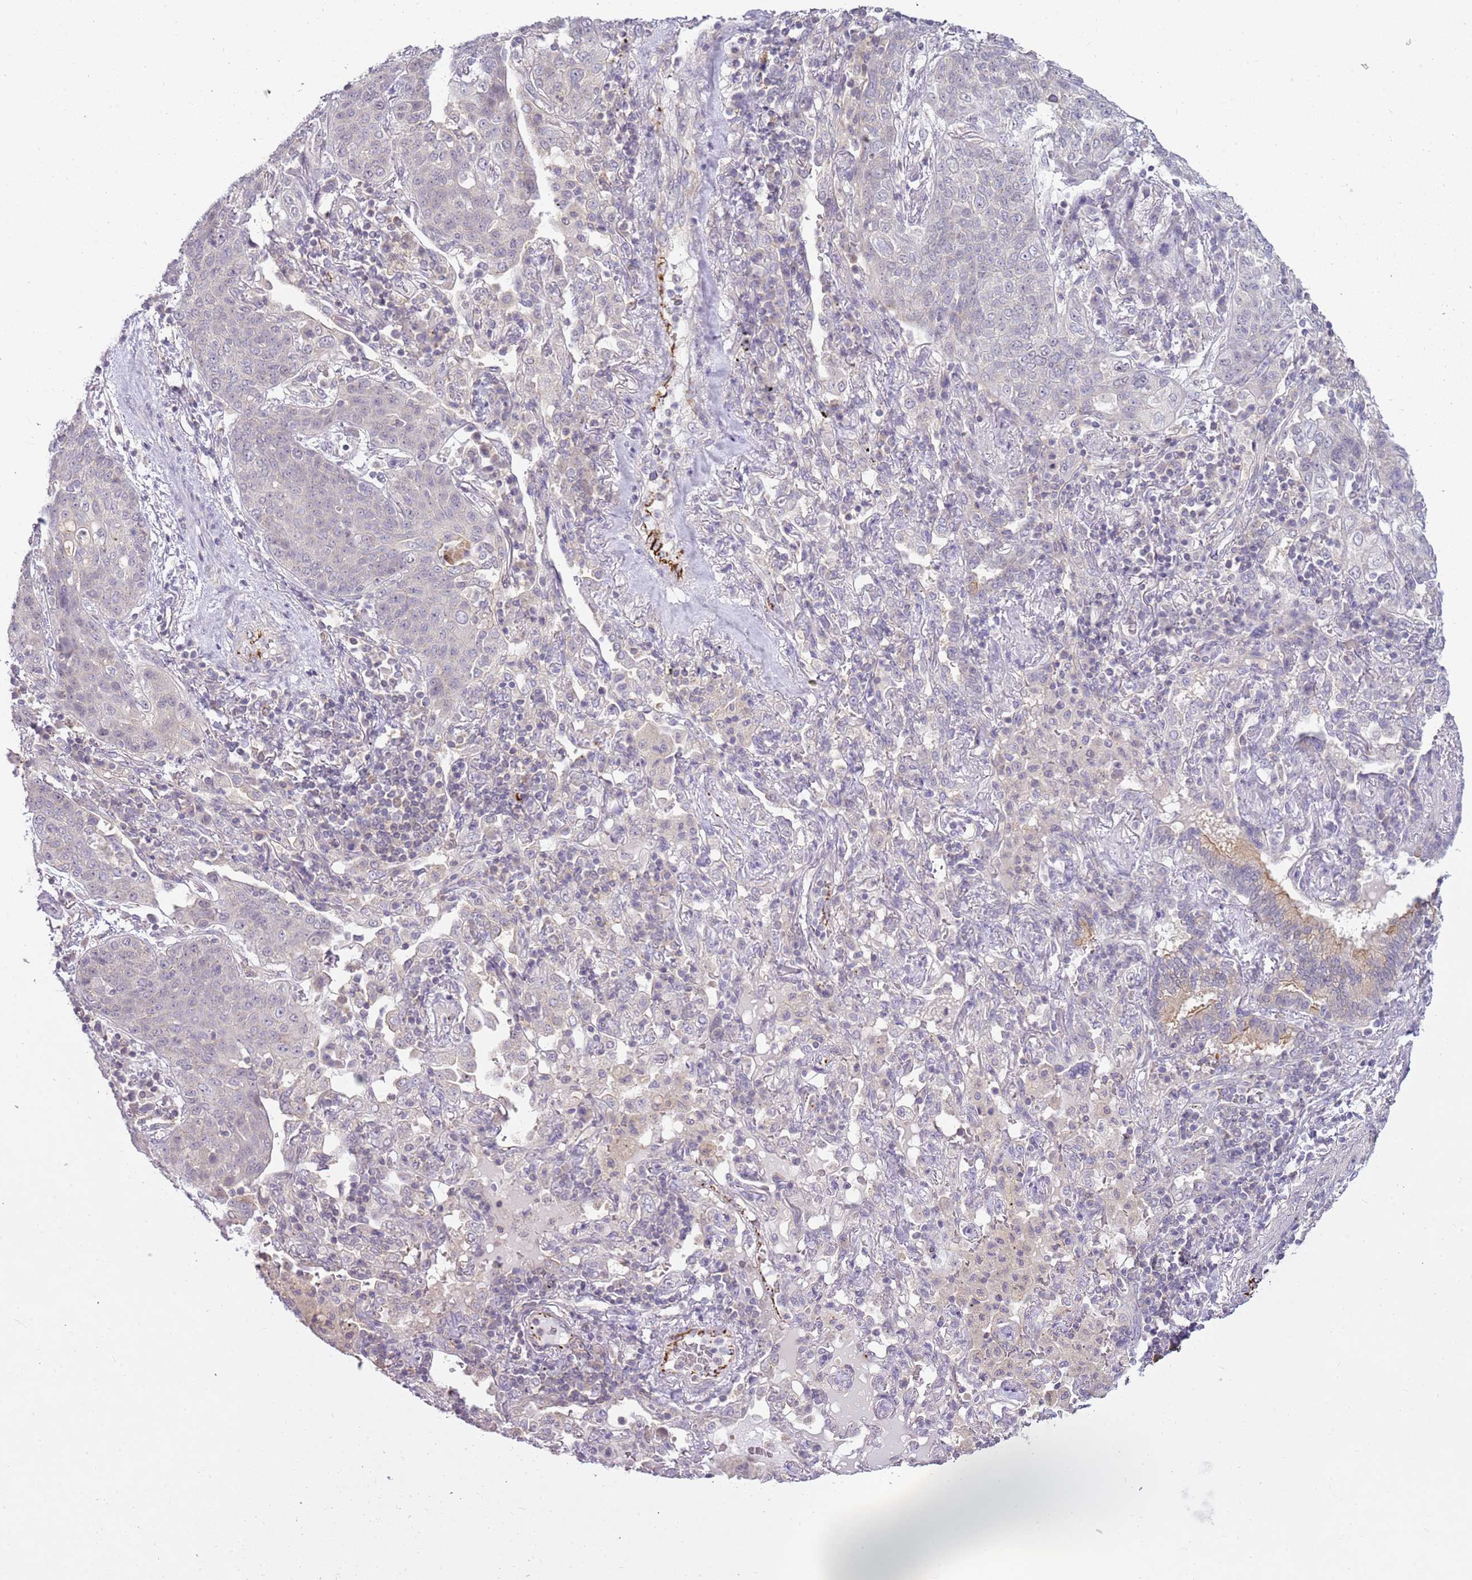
{"staining": {"intensity": "weak", "quantity": "<25%", "location": "cytoplasmic/membranous"}, "tissue": "lung cancer", "cell_type": "Tumor cells", "image_type": "cancer", "snomed": [{"axis": "morphology", "description": "Squamous cell carcinoma, NOS"}, {"axis": "topography", "description": "Lung"}], "caption": "Tumor cells show no significant expression in lung cancer.", "gene": "CAPN7", "patient": {"sex": "female", "age": 70}}